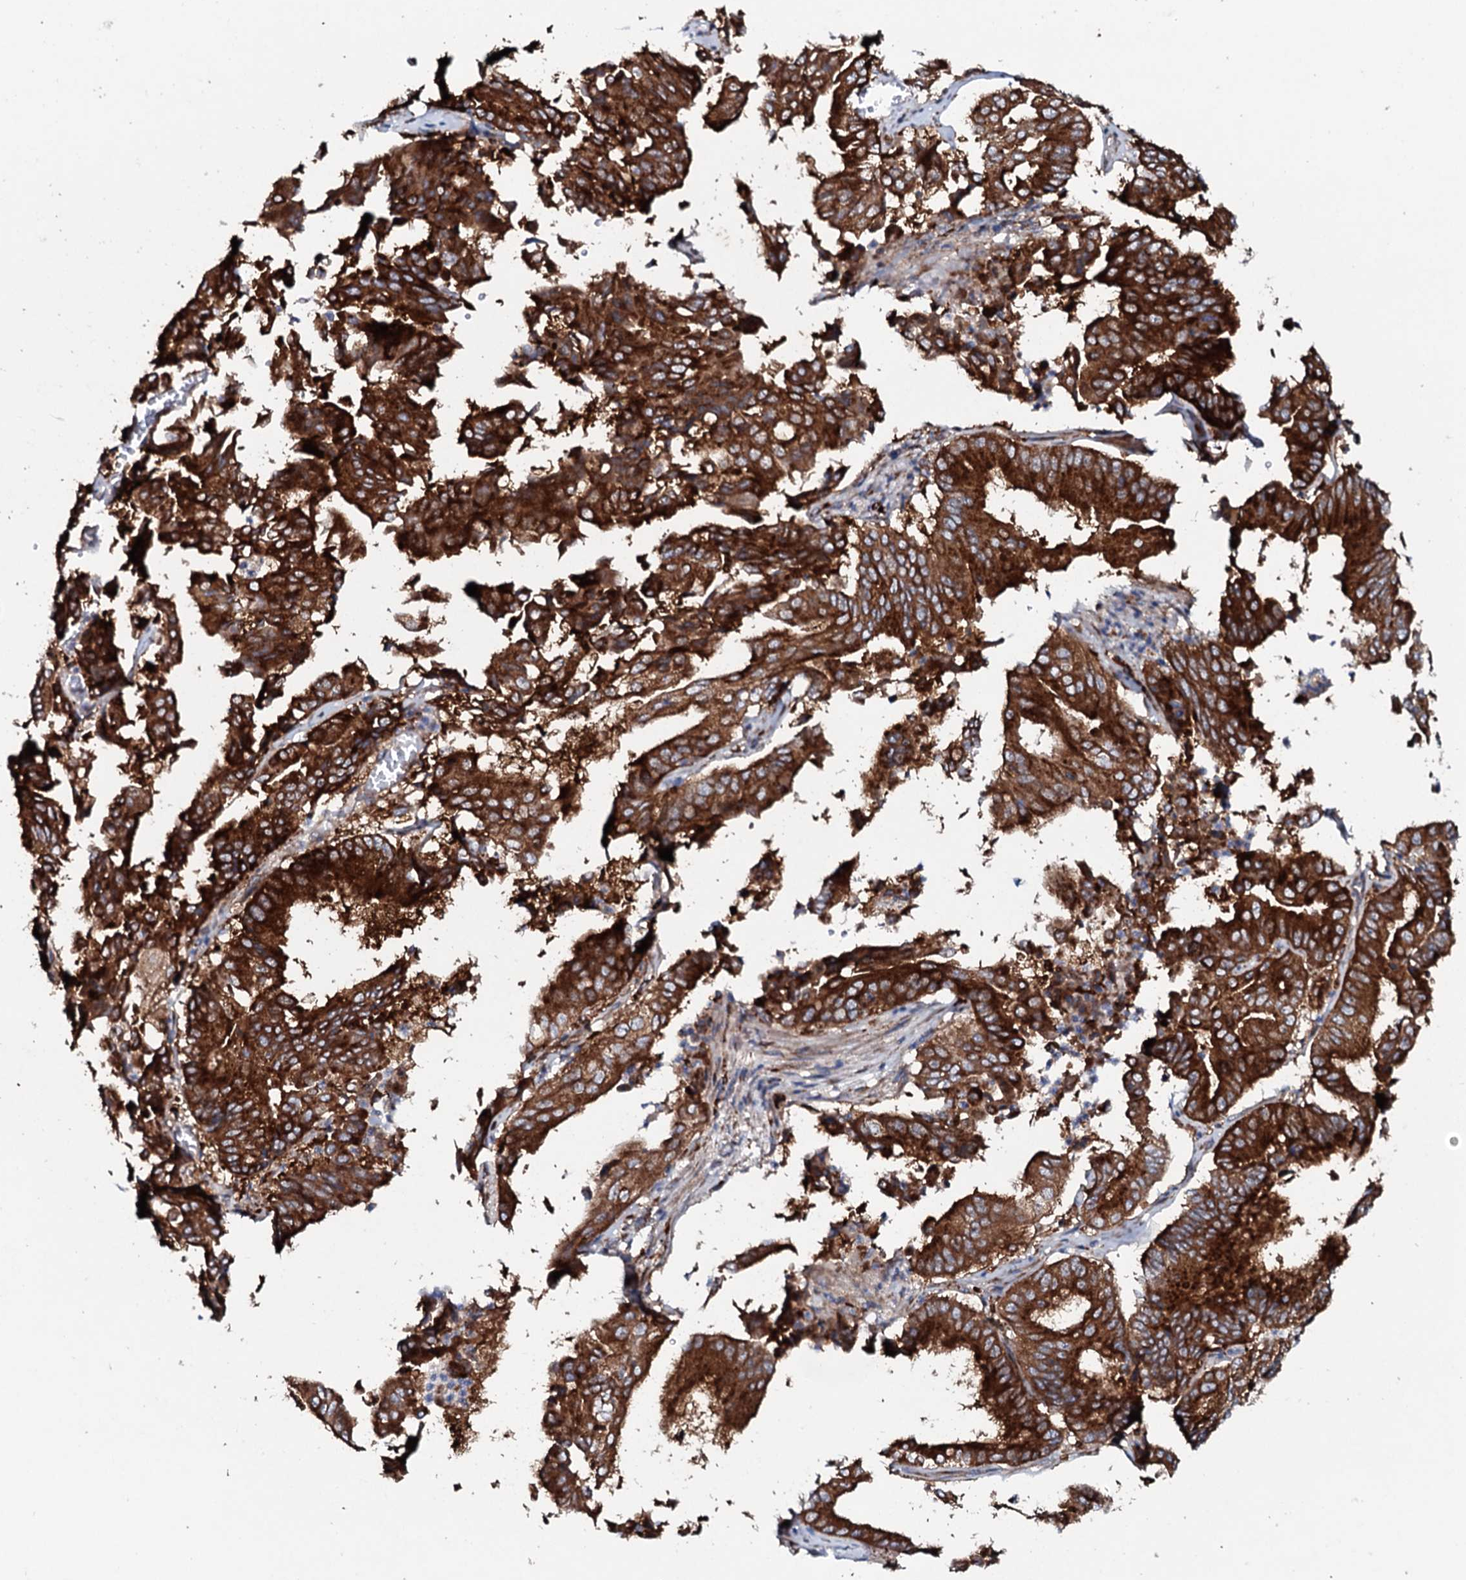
{"staining": {"intensity": "strong", "quantity": ">75%", "location": "cytoplasmic/membranous"}, "tissue": "pancreatic cancer", "cell_type": "Tumor cells", "image_type": "cancer", "snomed": [{"axis": "morphology", "description": "Adenocarcinoma, NOS"}, {"axis": "topography", "description": "Pancreas"}], "caption": "This image reveals immunohistochemistry (IHC) staining of human pancreatic cancer, with high strong cytoplasmic/membranous expression in about >75% of tumor cells.", "gene": "P2RX4", "patient": {"sex": "female", "age": 77}}